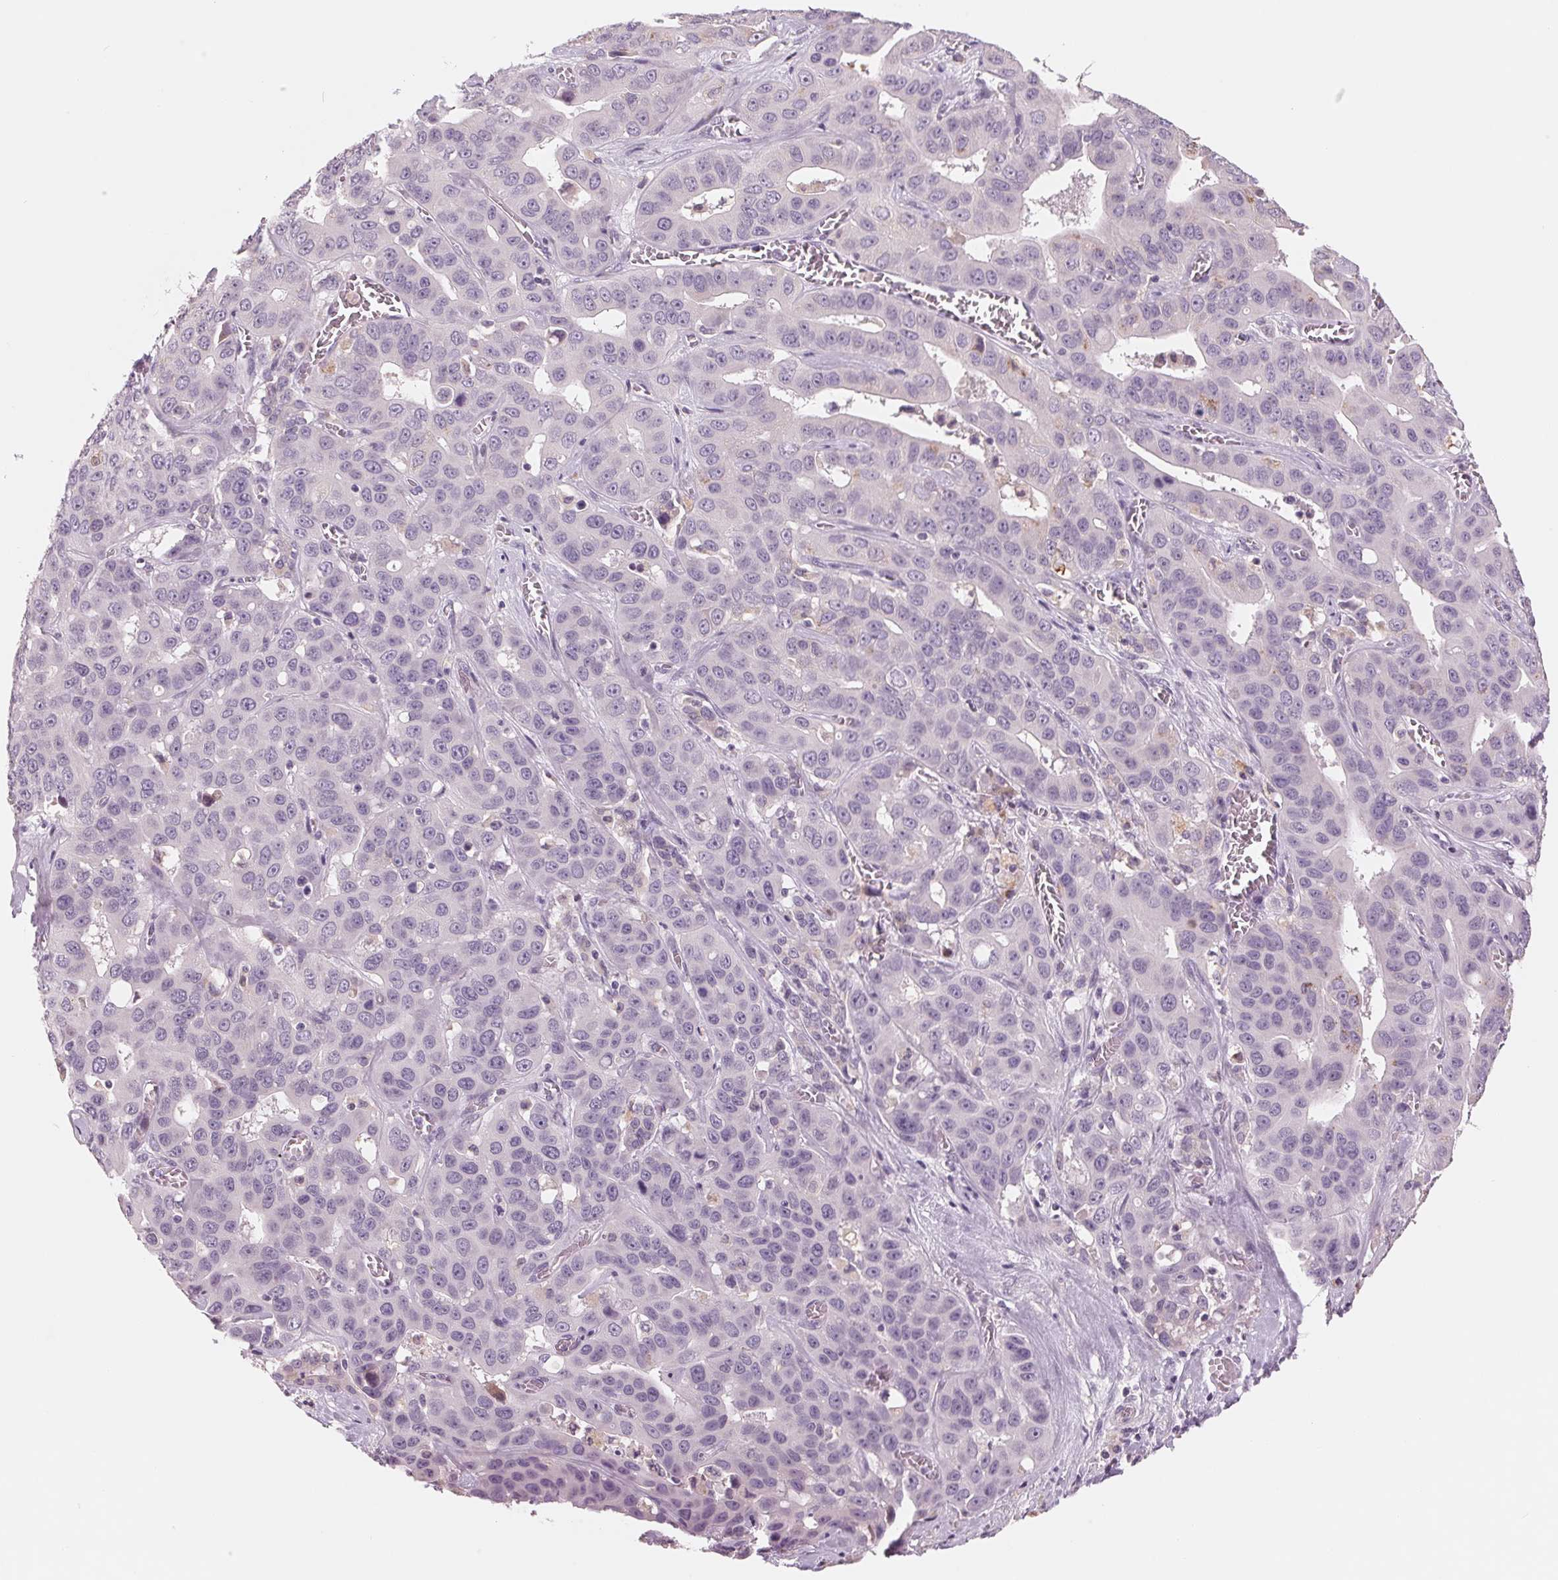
{"staining": {"intensity": "negative", "quantity": "none", "location": "none"}, "tissue": "liver cancer", "cell_type": "Tumor cells", "image_type": "cancer", "snomed": [{"axis": "morphology", "description": "Cholangiocarcinoma"}, {"axis": "topography", "description": "Liver"}], "caption": "Micrograph shows no significant protein positivity in tumor cells of liver cancer.", "gene": "IL9R", "patient": {"sex": "female", "age": 52}}